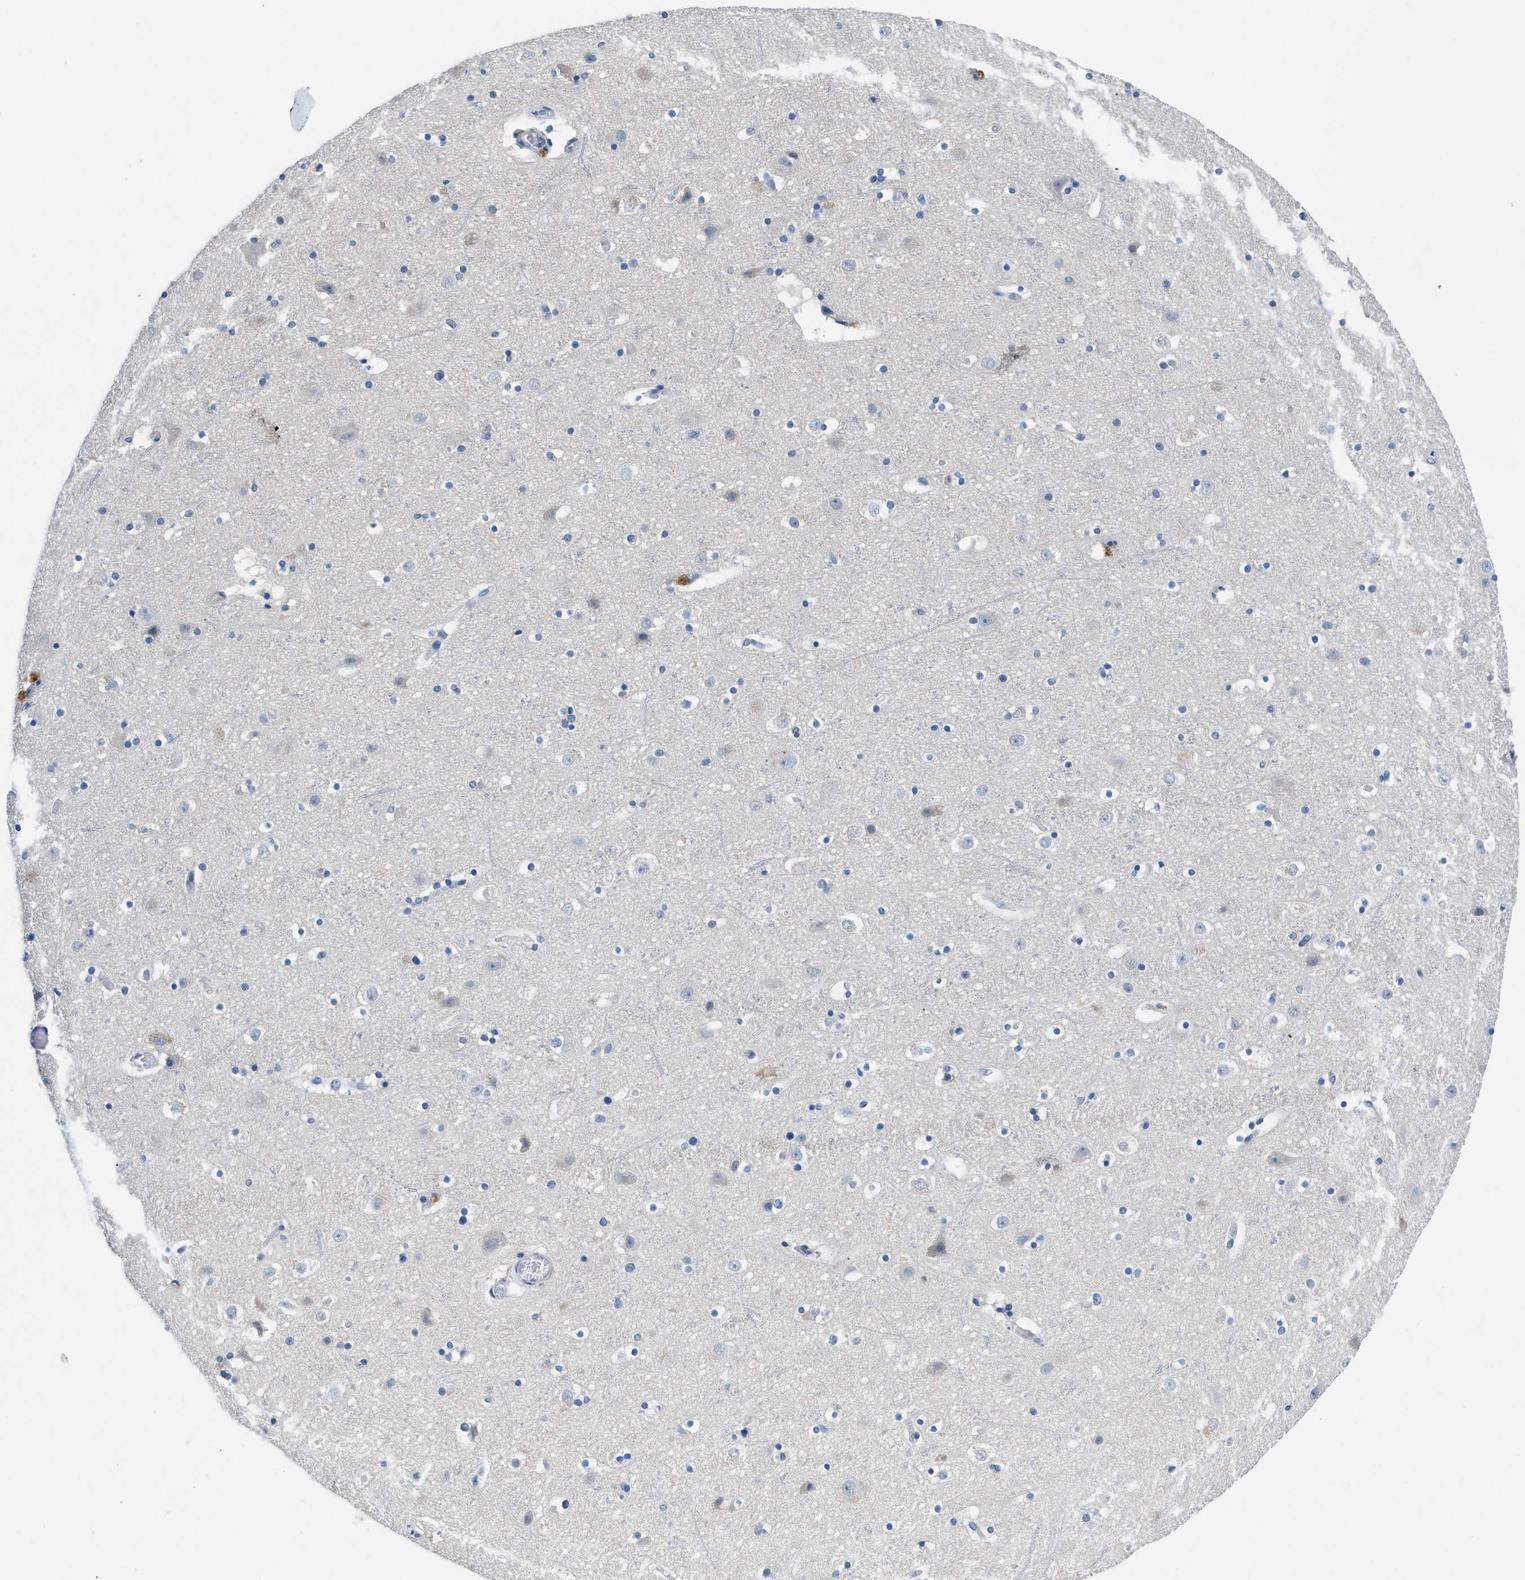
{"staining": {"intensity": "negative", "quantity": "none", "location": "none"}, "tissue": "cerebral cortex", "cell_type": "Endothelial cells", "image_type": "normal", "snomed": [{"axis": "morphology", "description": "Normal tissue, NOS"}, {"axis": "topography", "description": "Cerebral cortex"}], "caption": "This is a micrograph of immunohistochemistry staining of normal cerebral cortex, which shows no staining in endothelial cells.", "gene": "SLC10A6", "patient": {"sex": "male", "age": 45}}